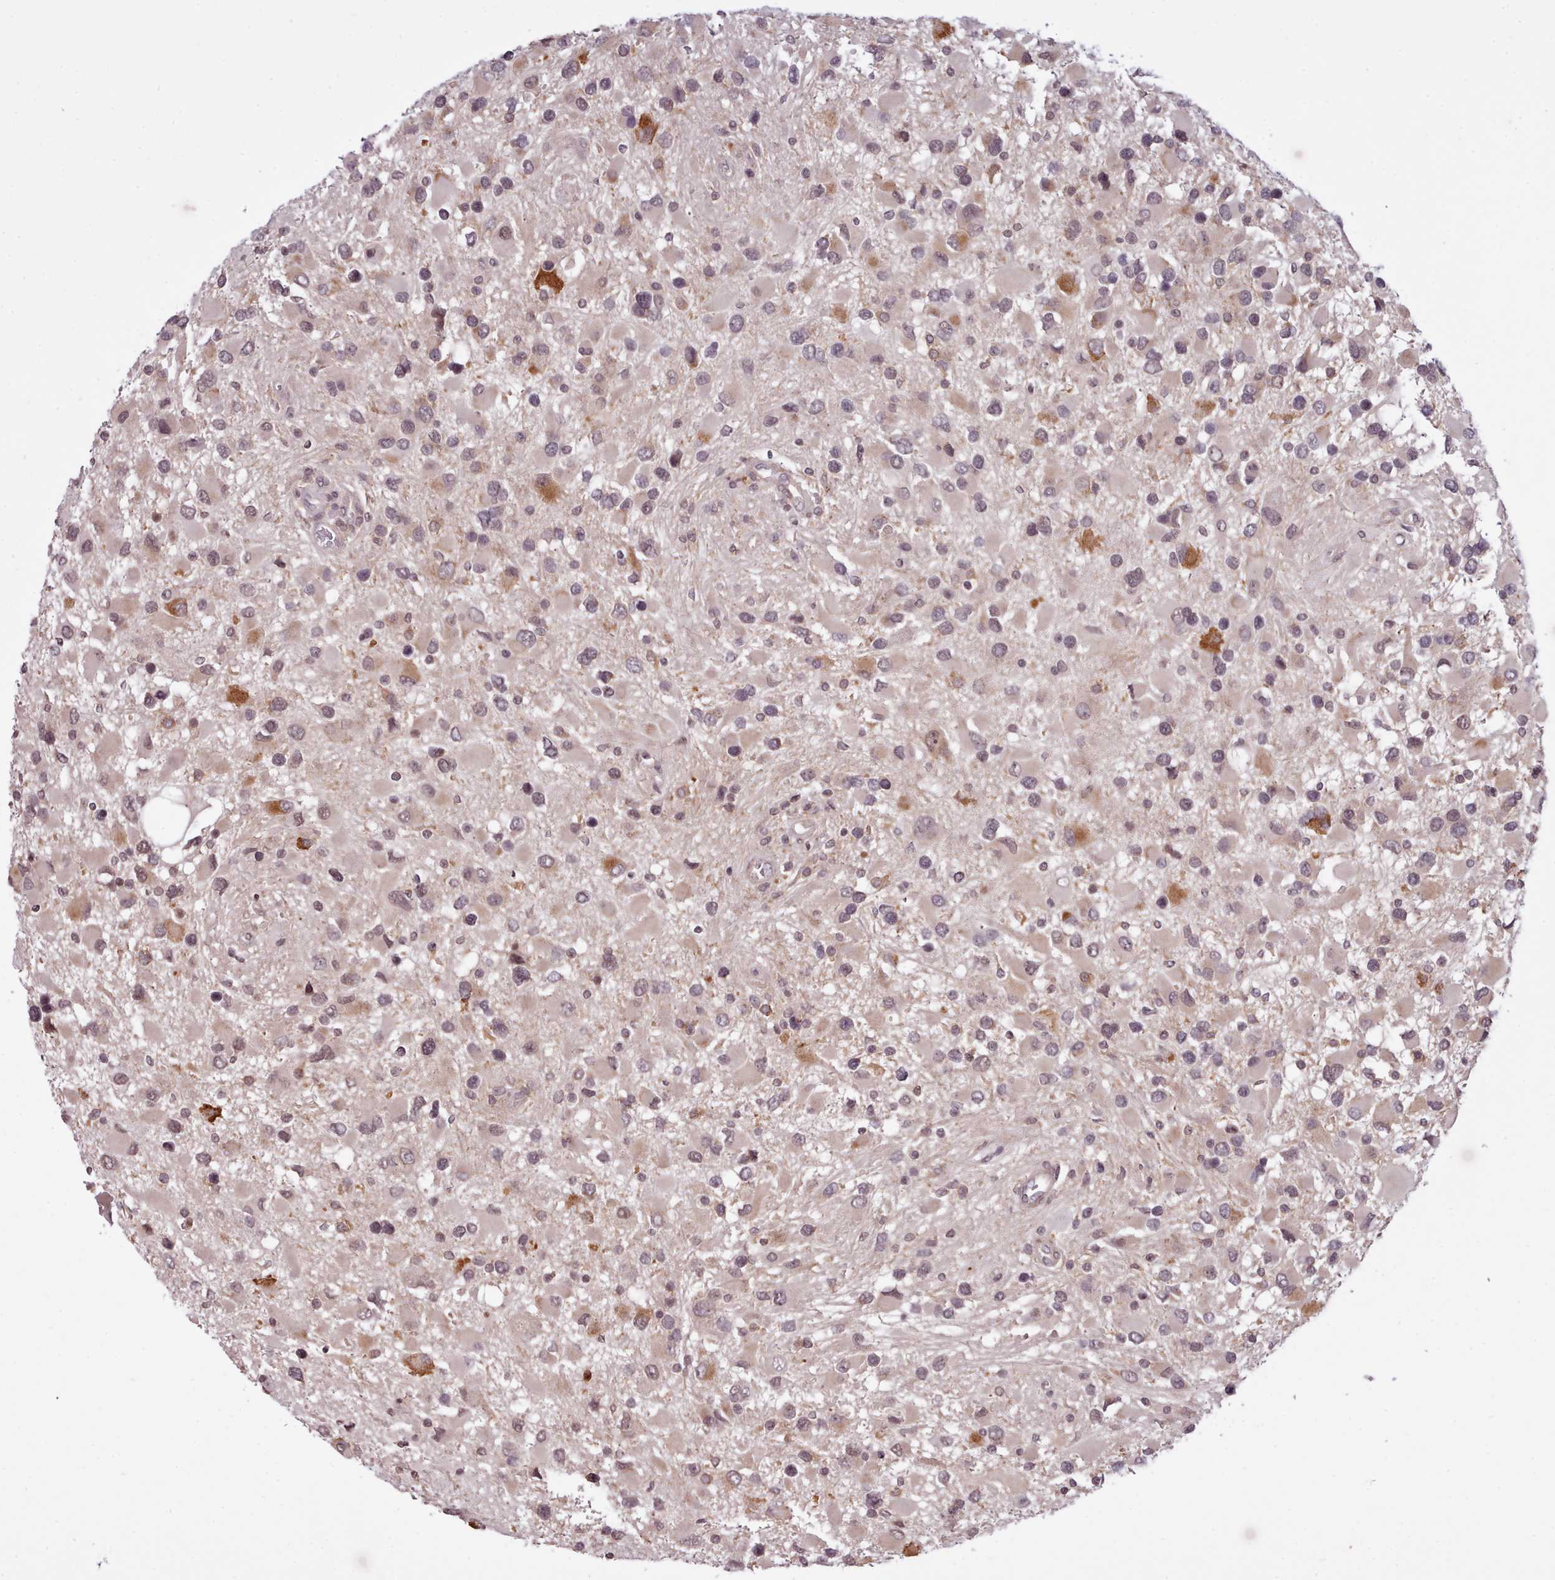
{"staining": {"intensity": "weak", "quantity": "25%-75%", "location": "nuclear"}, "tissue": "glioma", "cell_type": "Tumor cells", "image_type": "cancer", "snomed": [{"axis": "morphology", "description": "Glioma, malignant, High grade"}, {"axis": "topography", "description": "Brain"}], "caption": "This image exhibits immunohistochemistry (IHC) staining of malignant glioma (high-grade), with low weak nuclear positivity in approximately 25%-75% of tumor cells.", "gene": "ARL17A", "patient": {"sex": "male", "age": 53}}